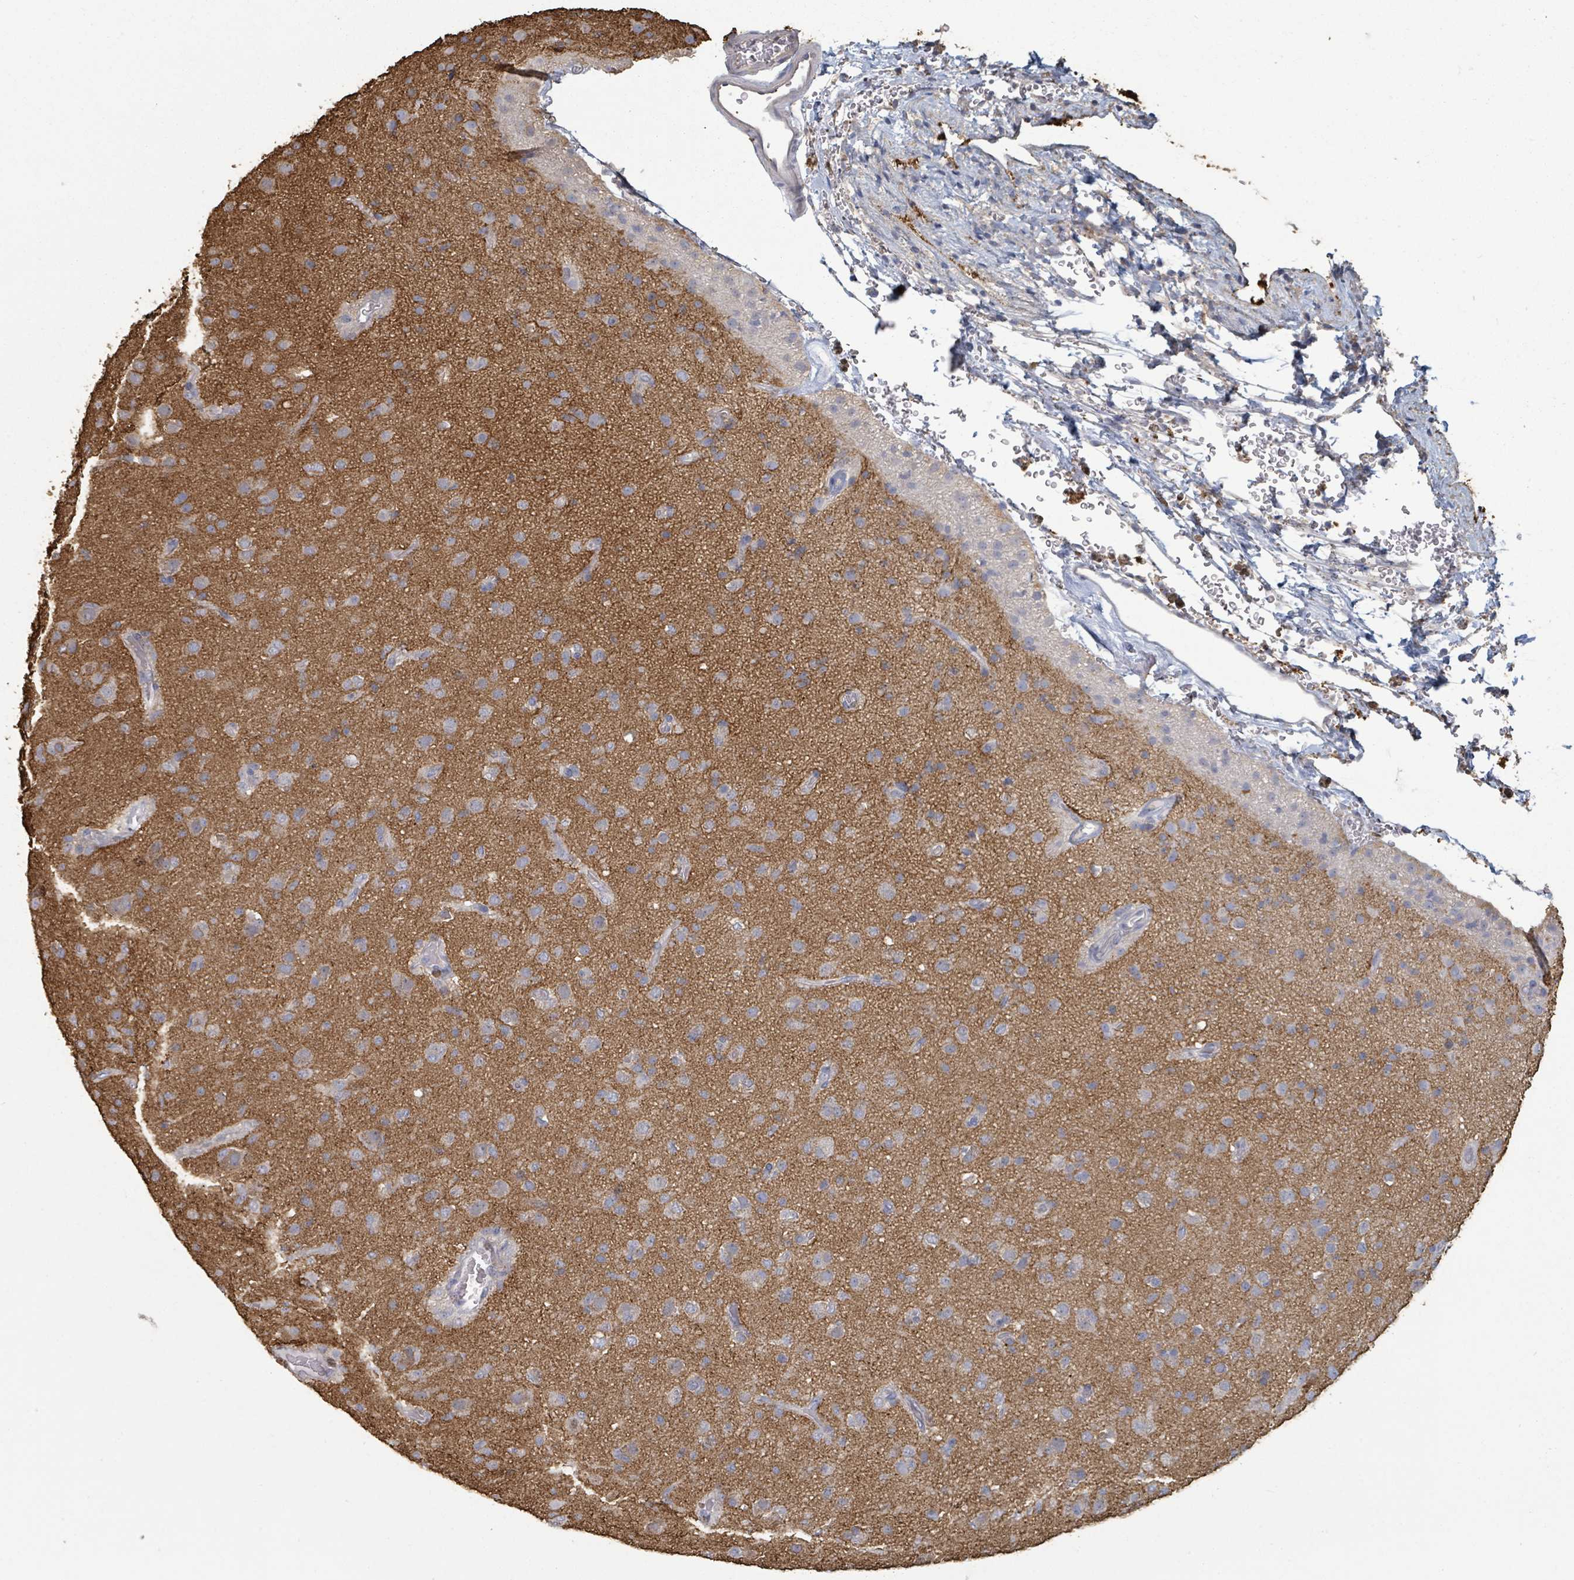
{"staining": {"intensity": "negative", "quantity": "none", "location": "none"}, "tissue": "glioma", "cell_type": "Tumor cells", "image_type": "cancer", "snomed": [{"axis": "morphology", "description": "Glioma, malignant, Low grade"}, {"axis": "topography", "description": "Brain"}], "caption": "A micrograph of glioma stained for a protein demonstrates no brown staining in tumor cells.", "gene": "PLAUR", "patient": {"sex": "male", "age": 65}}